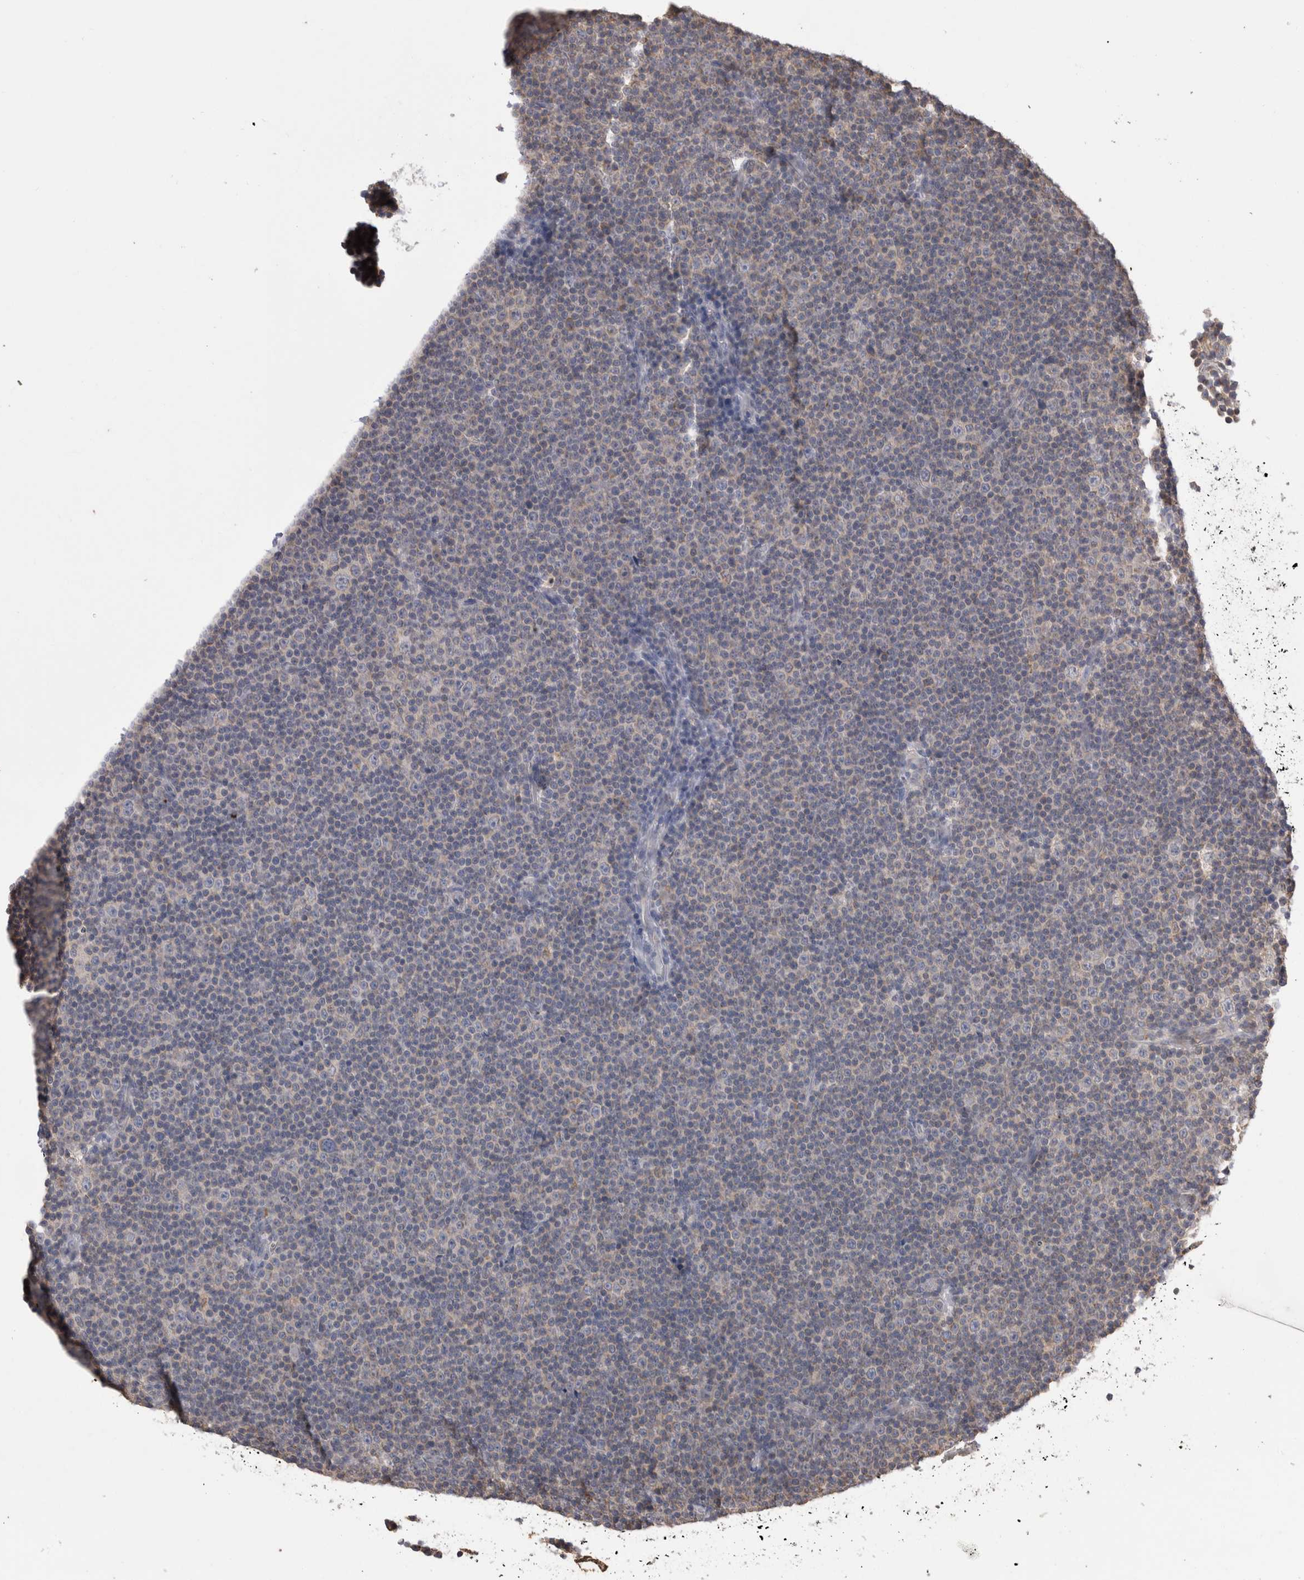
{"staining": {"intensity": "negative", "quantity": "none", "location": "none"}, "tissue": "lymphoma", "cell_type": "Tumor cells", "image_type": "cancer", "snomed": [{"axis": "morphology", "description": "Malignant lymphoma, non-Hodgkin's type, Low grade"}, {"axis": "topography", "description": "Lymph node"}], "caption": "Human low-grade malignant lymphoma, non-Hodgkin's type stained for a protein using immunohistochemistry (IHC) reveals no expression in tumor cells.", "gene": "PREP", "patient": {"sex": "female", "age": 67}}